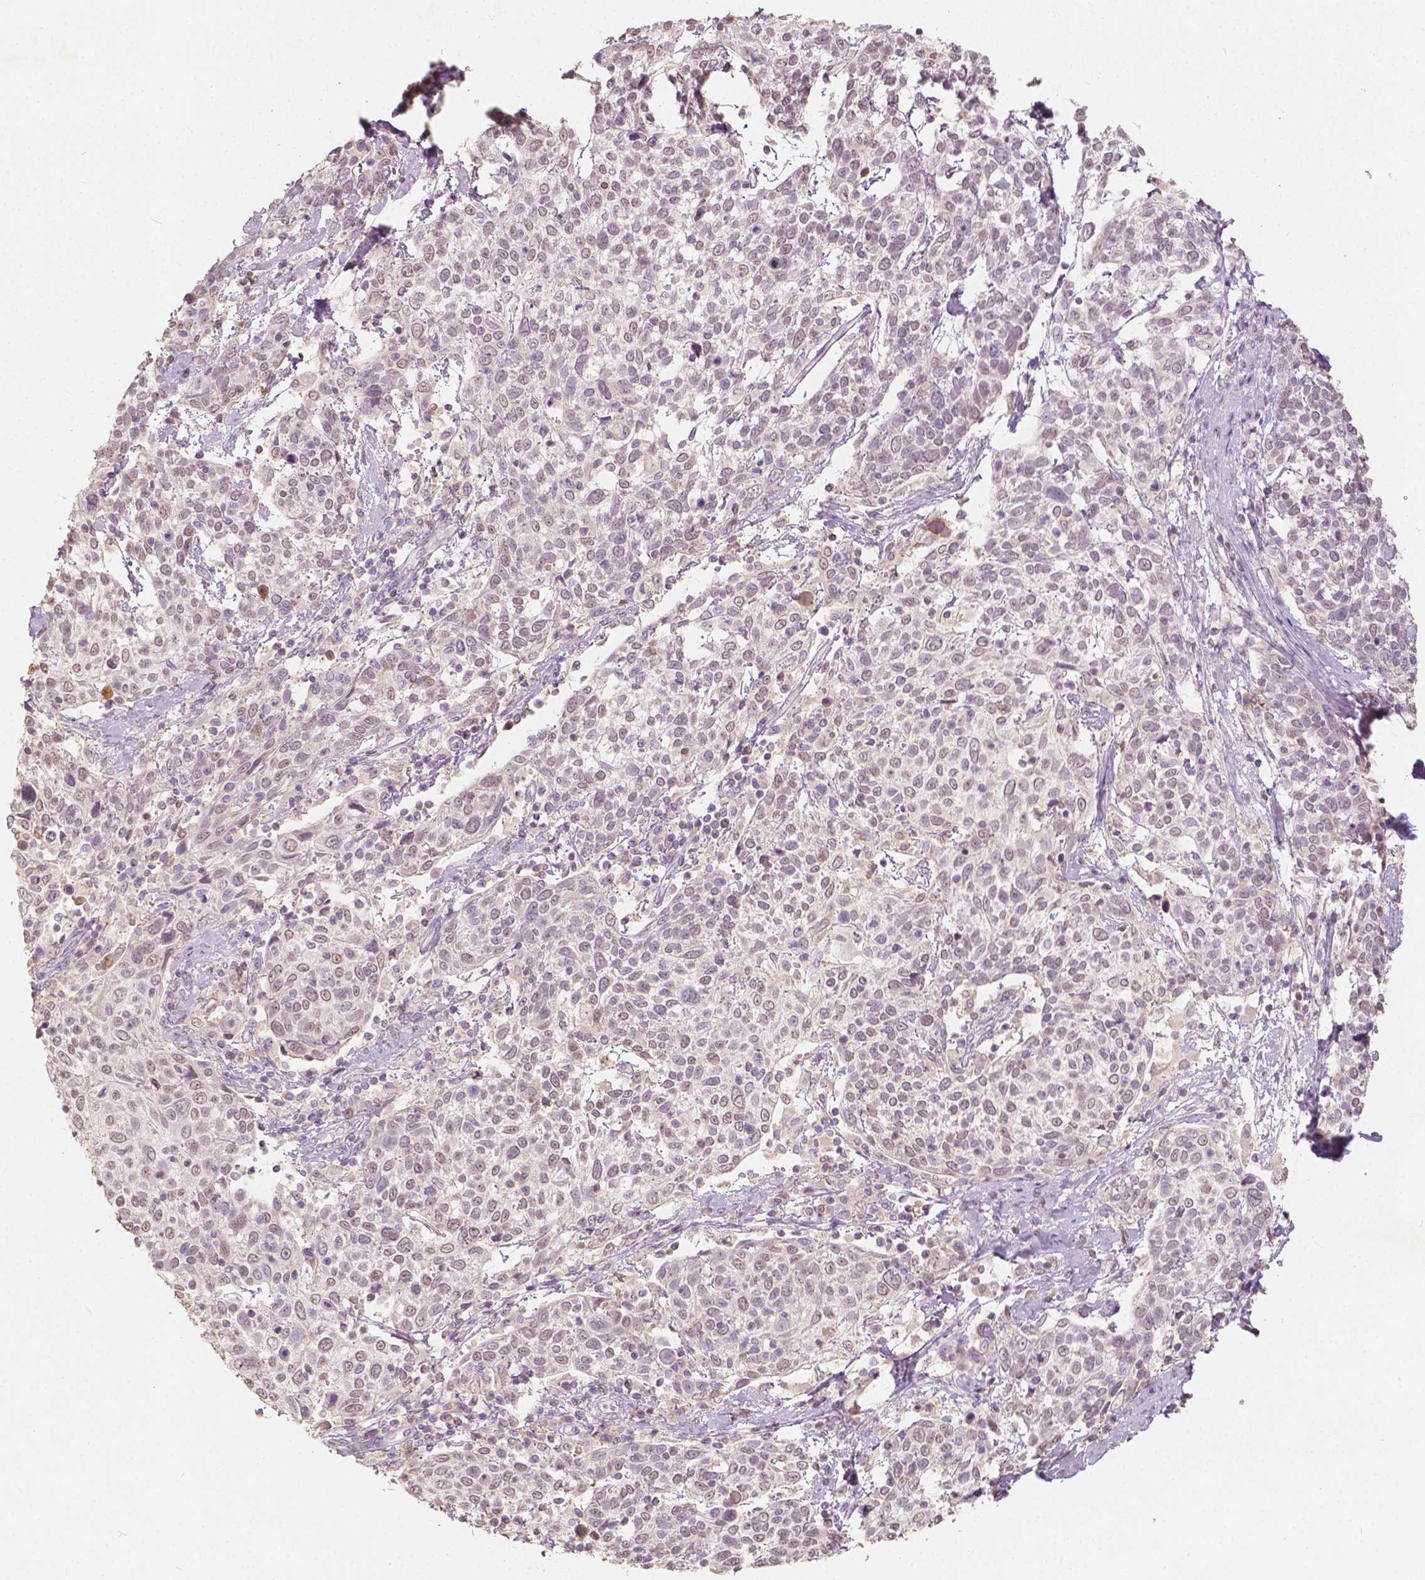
{"staining": {"intensity": "weak", "quantity": "25%-75%", "location": "nuclear"}, "tissue": "cervical cancer", "cell_type": "Tumor cells", "image_type": "cancer", "snomed": [{"axis": "morphology", "description": "Squamous cell carcinoma, NOS"}, {"axis": "topography", "description": "Cervix"}], "caption": "Tumor cells exhibit low levels of weak nuclear expression in about 25%-75% of cells in human cervical cancer (squamous cell carcinoma). (DAB (3,3'-diaminobenzidine) = brown stain, brightfield microscopy at high magnification).", "gene": "SOX15", "patient": {"sex": "female", "age": 61}}